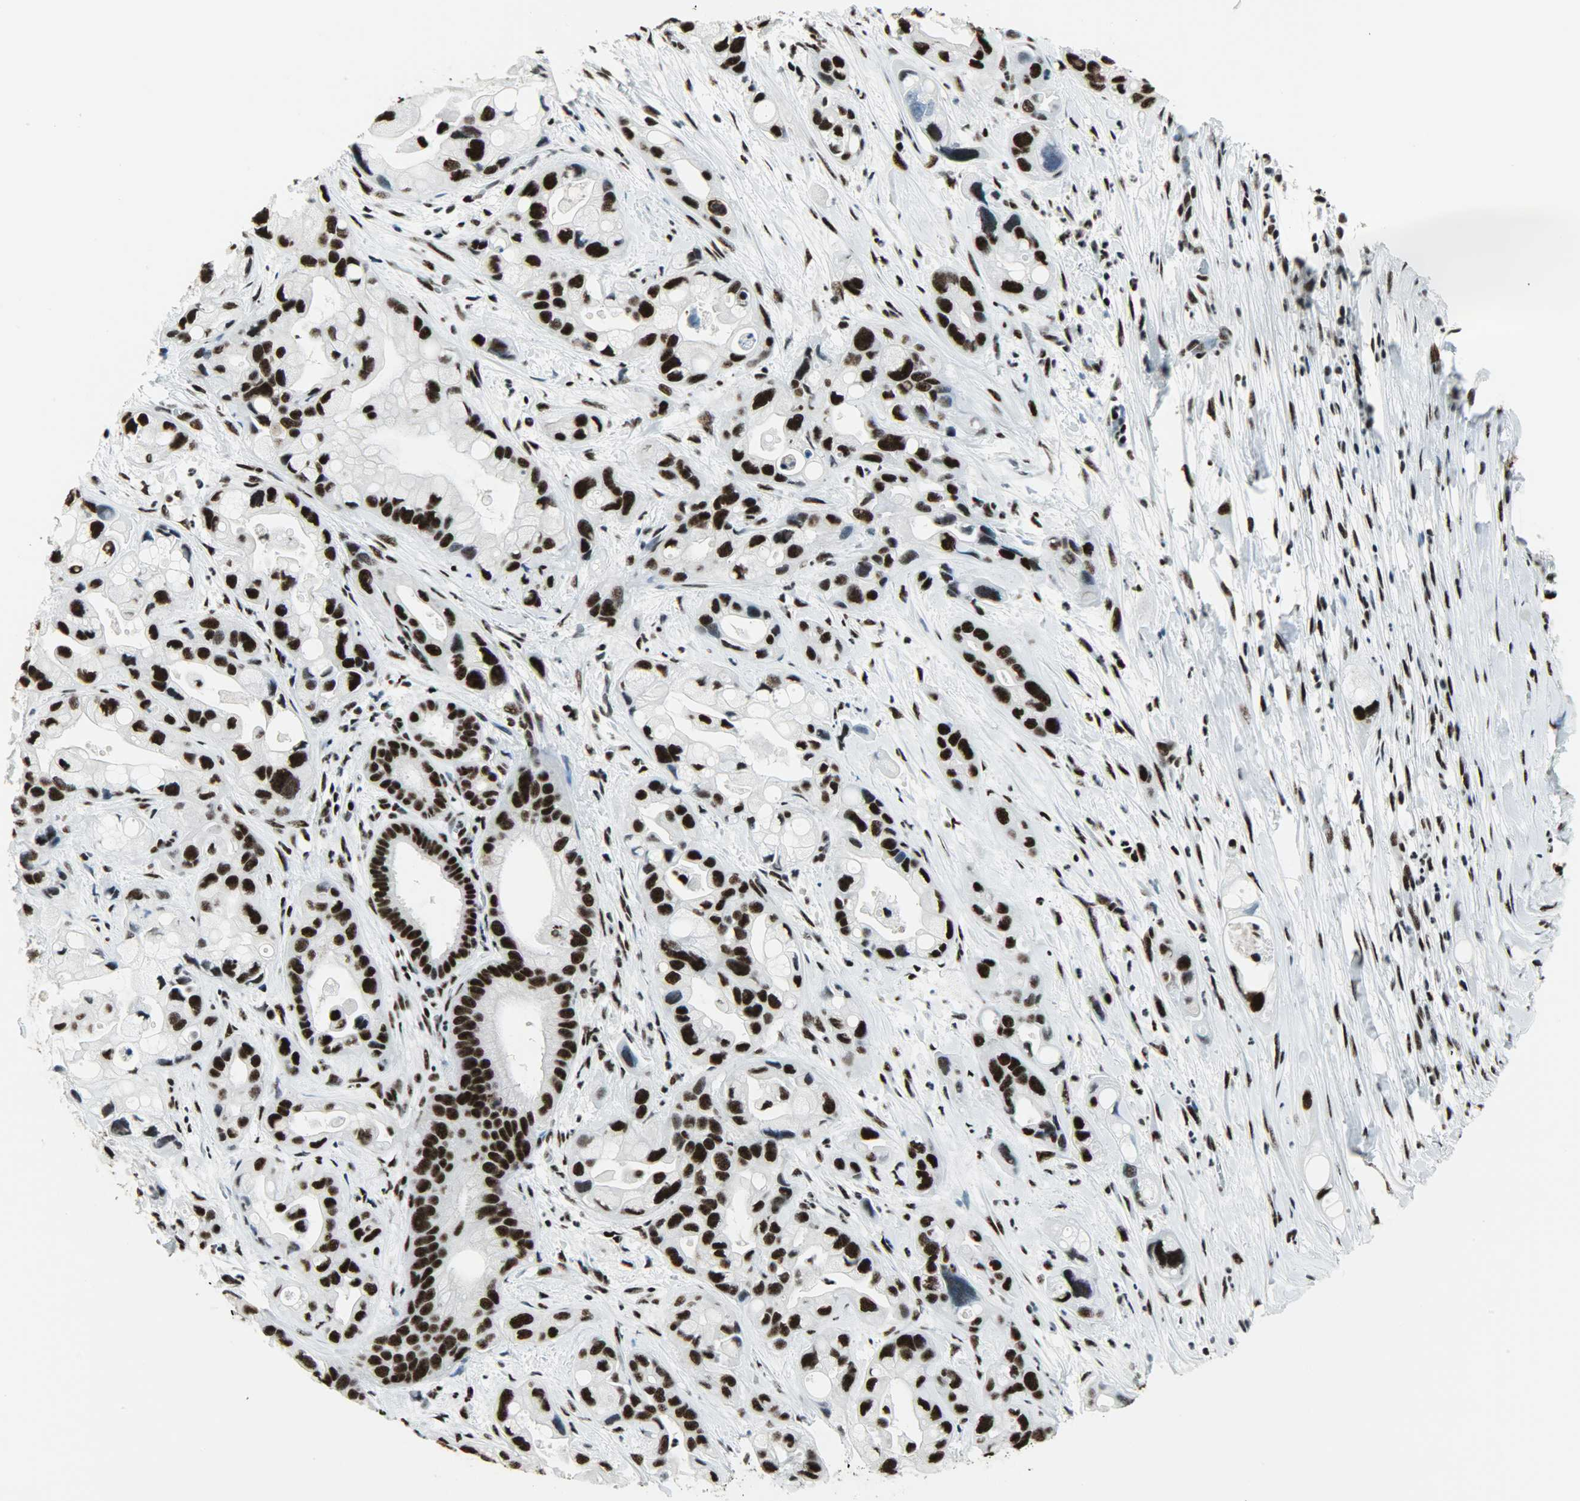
{"staining": {"intensity": "strong", "quantity": ">75%", "location": "nuclear"}, "tissue": "pancreatic cancer", "cell_type": "Tumor cells", "image_type": "cancer", "snomed": [{"axis": "morphology", "description": "Adenocarcinoma, NOS"}, {"axis": "topography", "description": "Pancreas"}], "caption": "Immunohistochemistry (IHC) of pancreatic adenocarcinoma displays high levels of strong nuclear expression in approximately >75% of tumor cells. Using DAB (3,3'-diaminobenzidine) (brown) and hematoxylin (blue) stains, captured at high magnification using brightfield microscopy.", "gene": "SNRPA", "patient": {"sex": "female", "age": 77}}